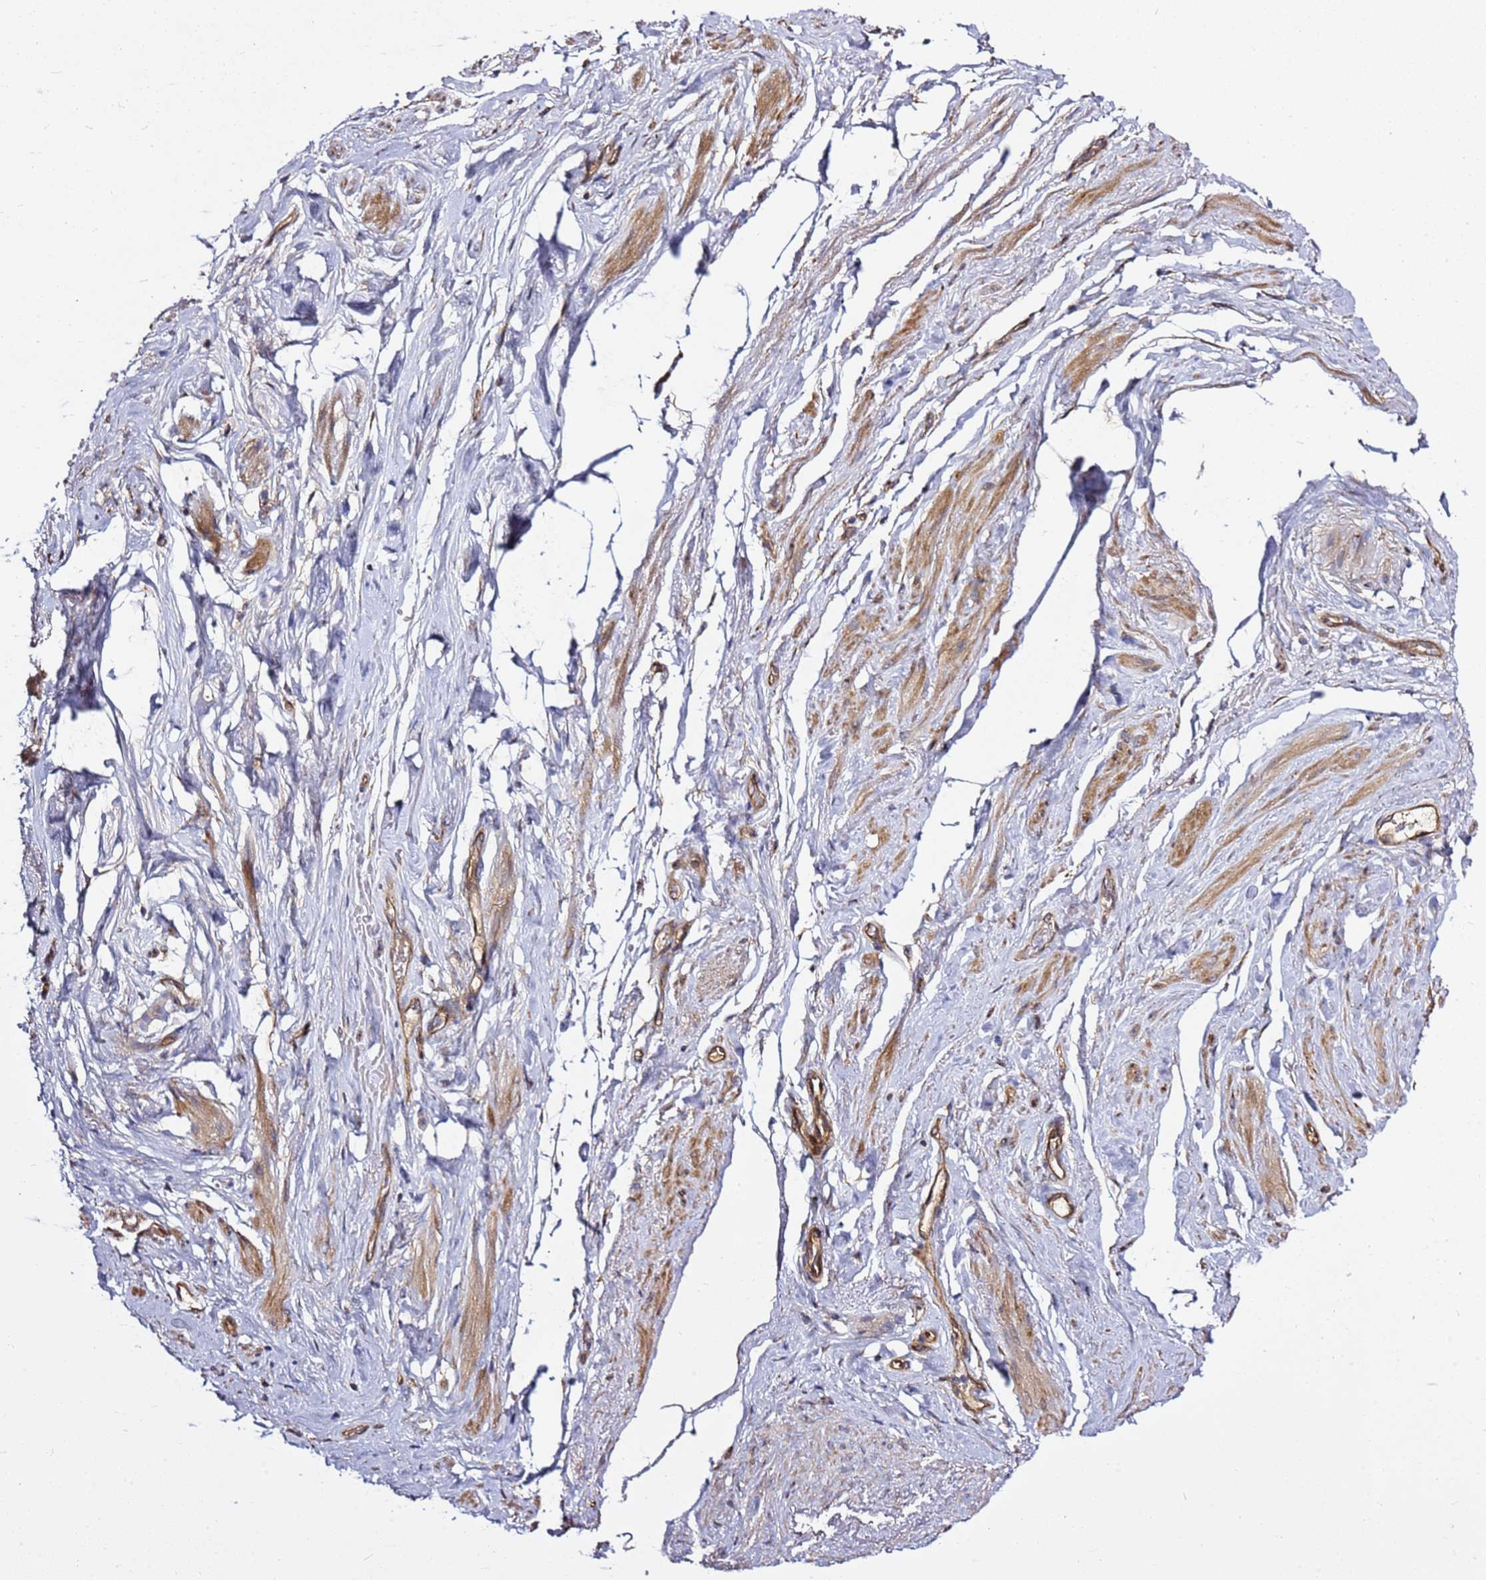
{"staining": {"intensity": "moderate", "quantity": "<25%", "location": "cytoplasmic/membranous"}, "tissue": "smooth muscle", "cell_type": "Smooth muscle cells", "image_type": "normal", "snomed": [{"axis": "morphology", "description": "Normal tissue, NOS"}, {"axis": "topography", "description": "Smooth muscle"}, {"axis": "topography", "description": "Peripheral nerve tissue"}], "caption": "Smooth muscle stained with a brown dye reveals moderate cytoplasmic/membranous positive staining in about <25% of smooth muscle cells.", "gene": "GNL1", "patient": {"sex": "male", "age": 69}}